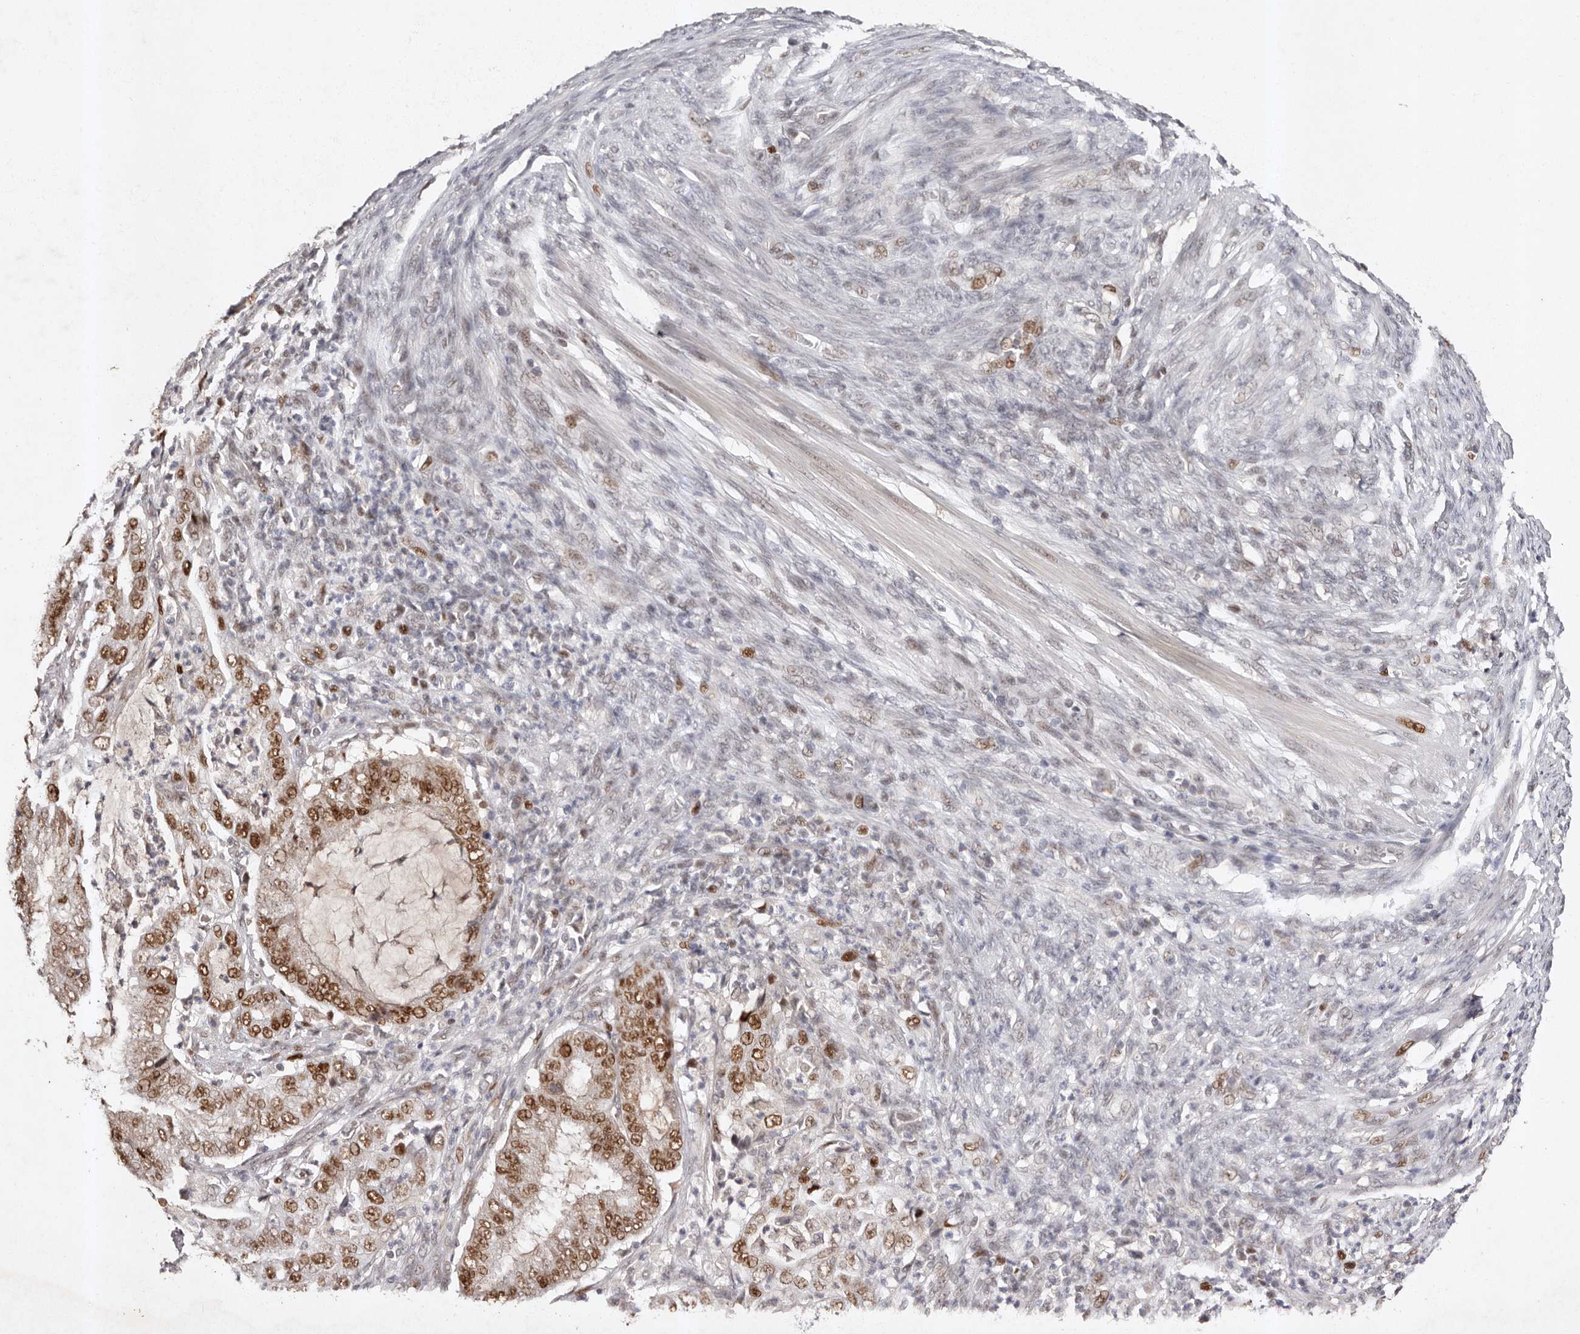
{"staining": {"intensity": "strong", "quantity": "25%-75%", "location": "nuclear"}, "tissue": "endometrial cancer", "cell_type": "Tumor cells", "image_type": "cancer", "snomed": [{"axis": "morphology", "description": "Adenocarcinoma, NOS"}, {"axis": "topography", "description": "Endometrium"}], "caption": "Strong nuclear positivity for a protein is identified in about 25%-75% of tumor cells of endometrial adenocarcinoma using IHC.", "gene": "KLF7", "patient": {"sex": "female", "age": 51}}